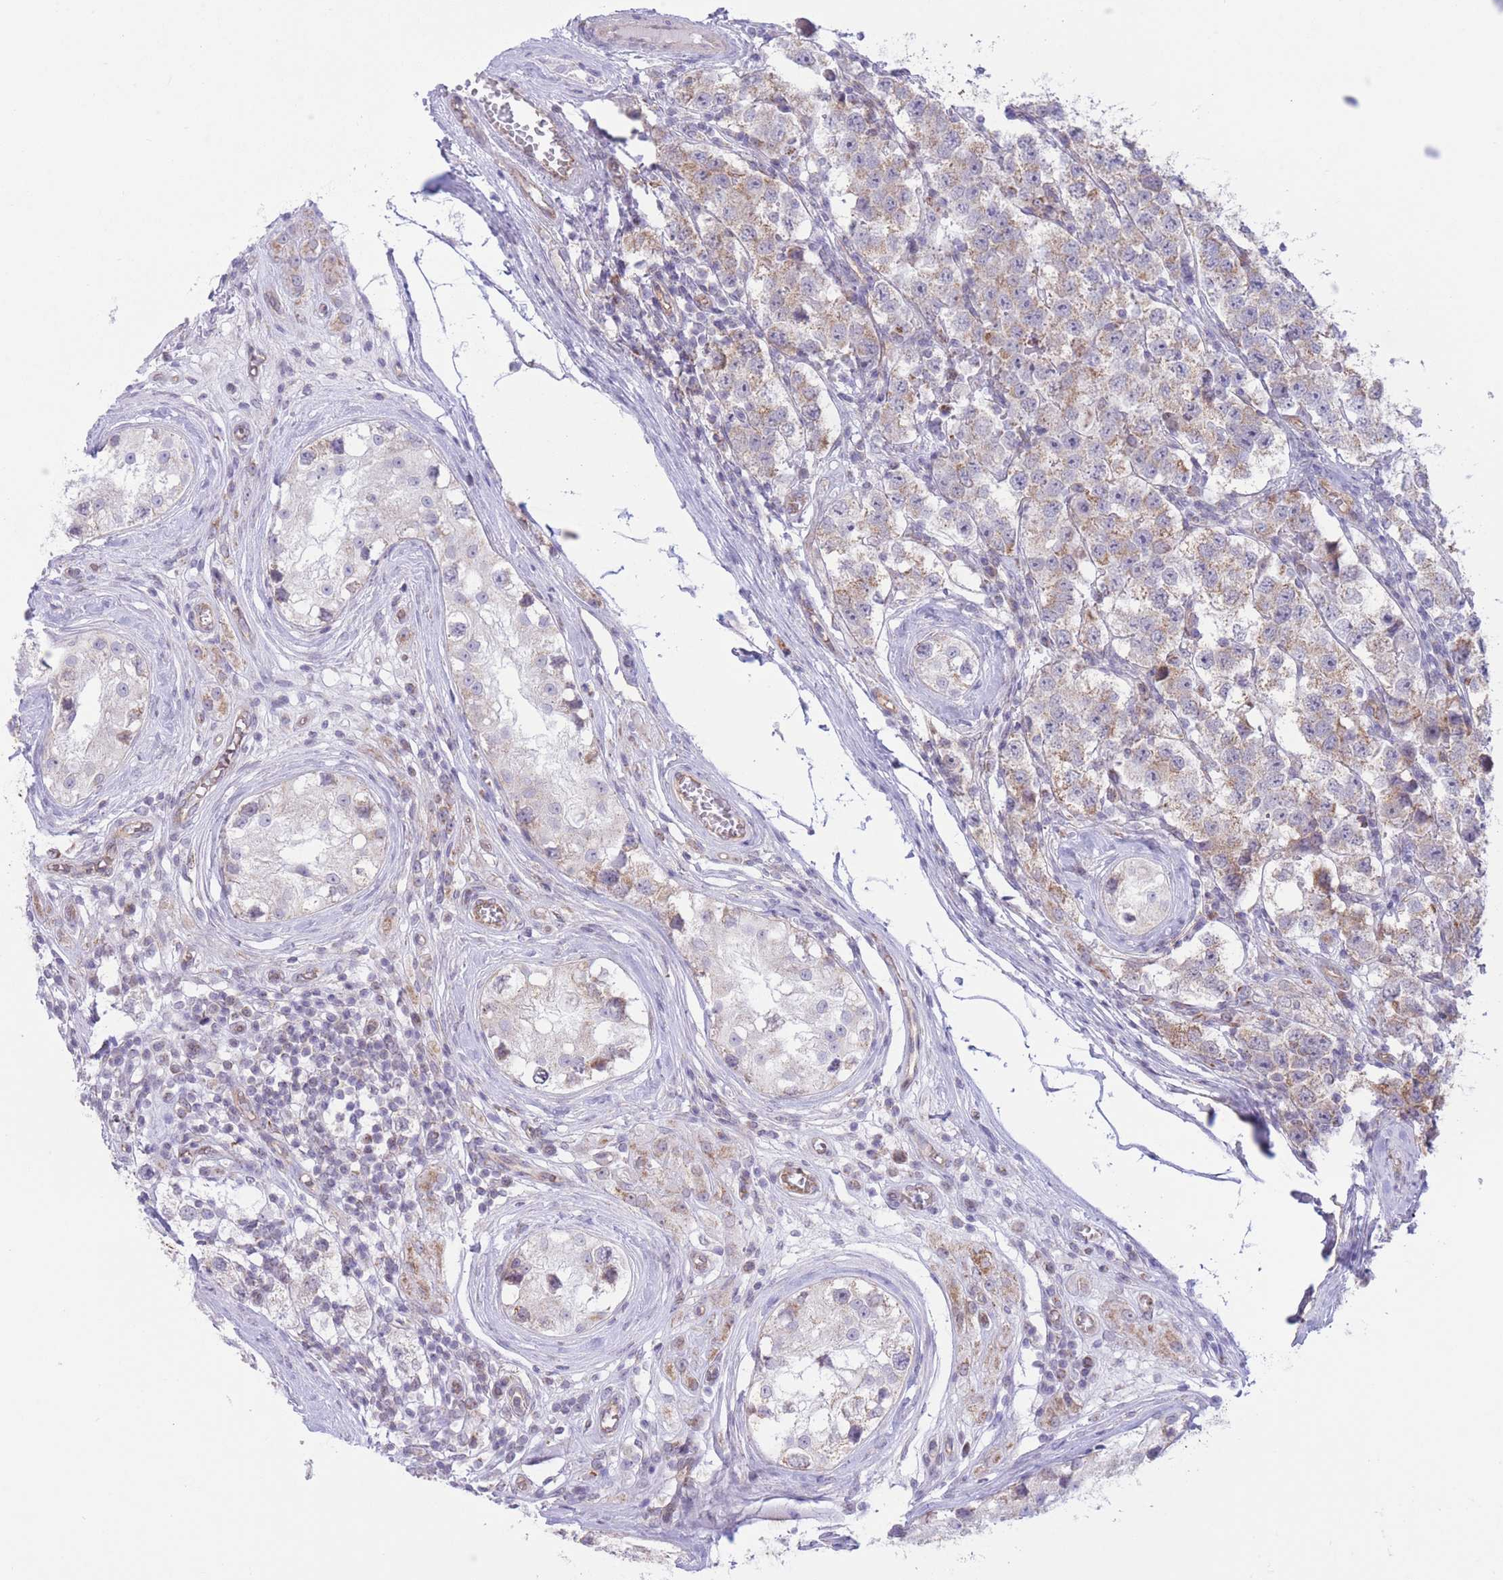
{"staining": {"intensity": "weak", "quantity": ">75%", "location": "cytoplasmic/membranous"}, "tissue": "testis cancer", "cell_type": "Tumor cells", "image_type": "cancer", "snomed": [{"axis": "morphology", "description": "Seminoma, NOS"}, {"axis": "topography", "description": "Testis"}], "caption": "There is low levels of weak cytoplasmic/membranous positivity in tumor cells of testis cancer (seminoma), as demonstrated by immunohistochemical staining (brown color).", "gene": "MRPS31", "patient": {"sex": "male", "age": 34}}